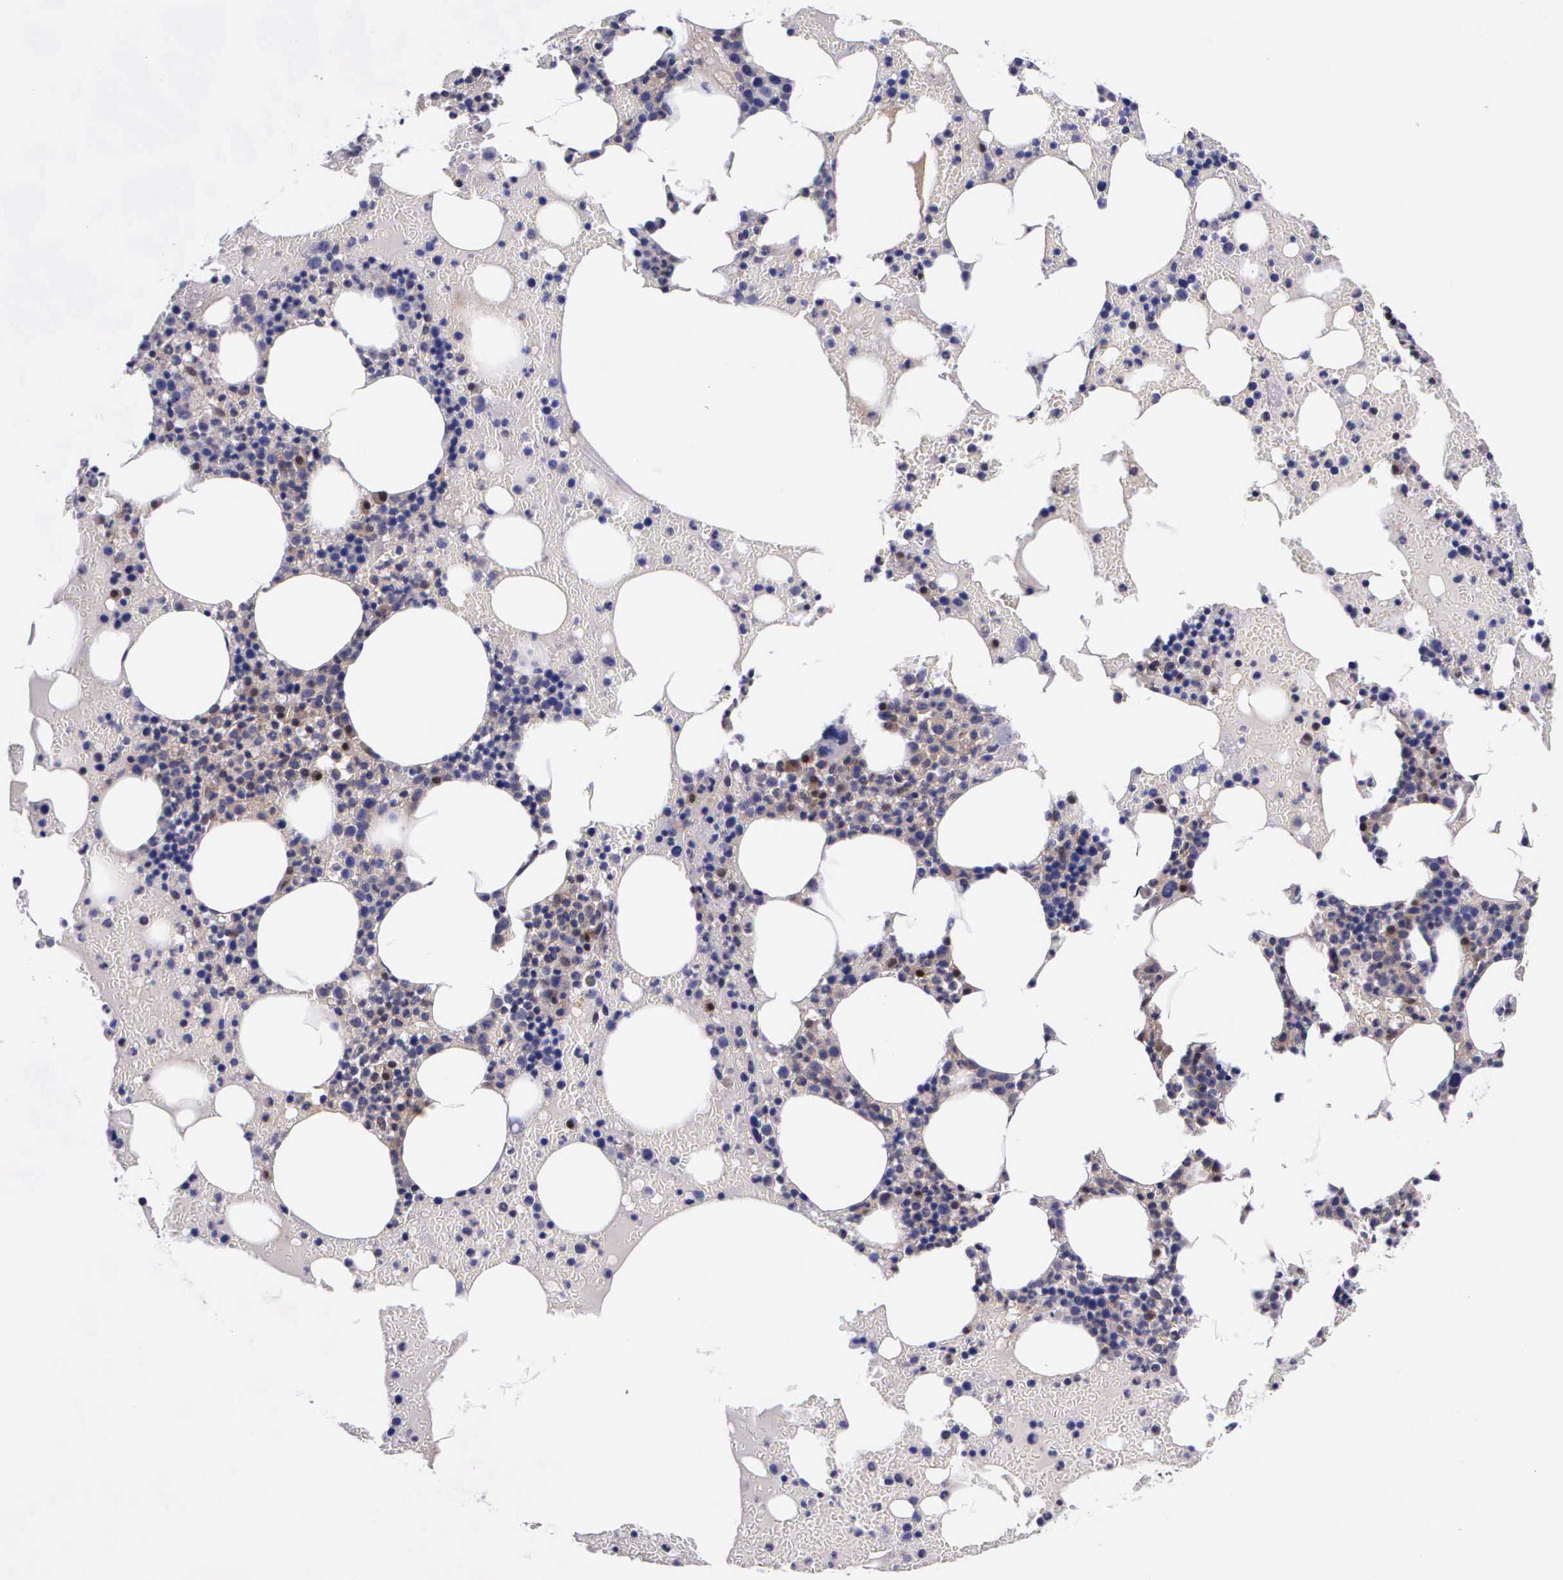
{"staining": {"intensity": "weak", "quantity": "<25%", "location": "cytoplasmic/membranous"}, "tissue": "bone marrow", "cell_type": "Hematopoietic cells", "image_type": "normal", "snomed": [{"axis": "morphology", "description": "Normal tissue, NOS"}, {"axis": "topography", "description": "Bone marrow"}], "caption": "This is a photomicrograph of IHC staining of unremarkable bone marrow, which shows no positivity in hematopoietic cells. (Brightfield microscopy of DAB (3,3'-diaminobenzidine) immunohistochemistry (IHC) at high magnification).", "gene": "GMPR2", "patient": {"sex": "female", "age": 72}}